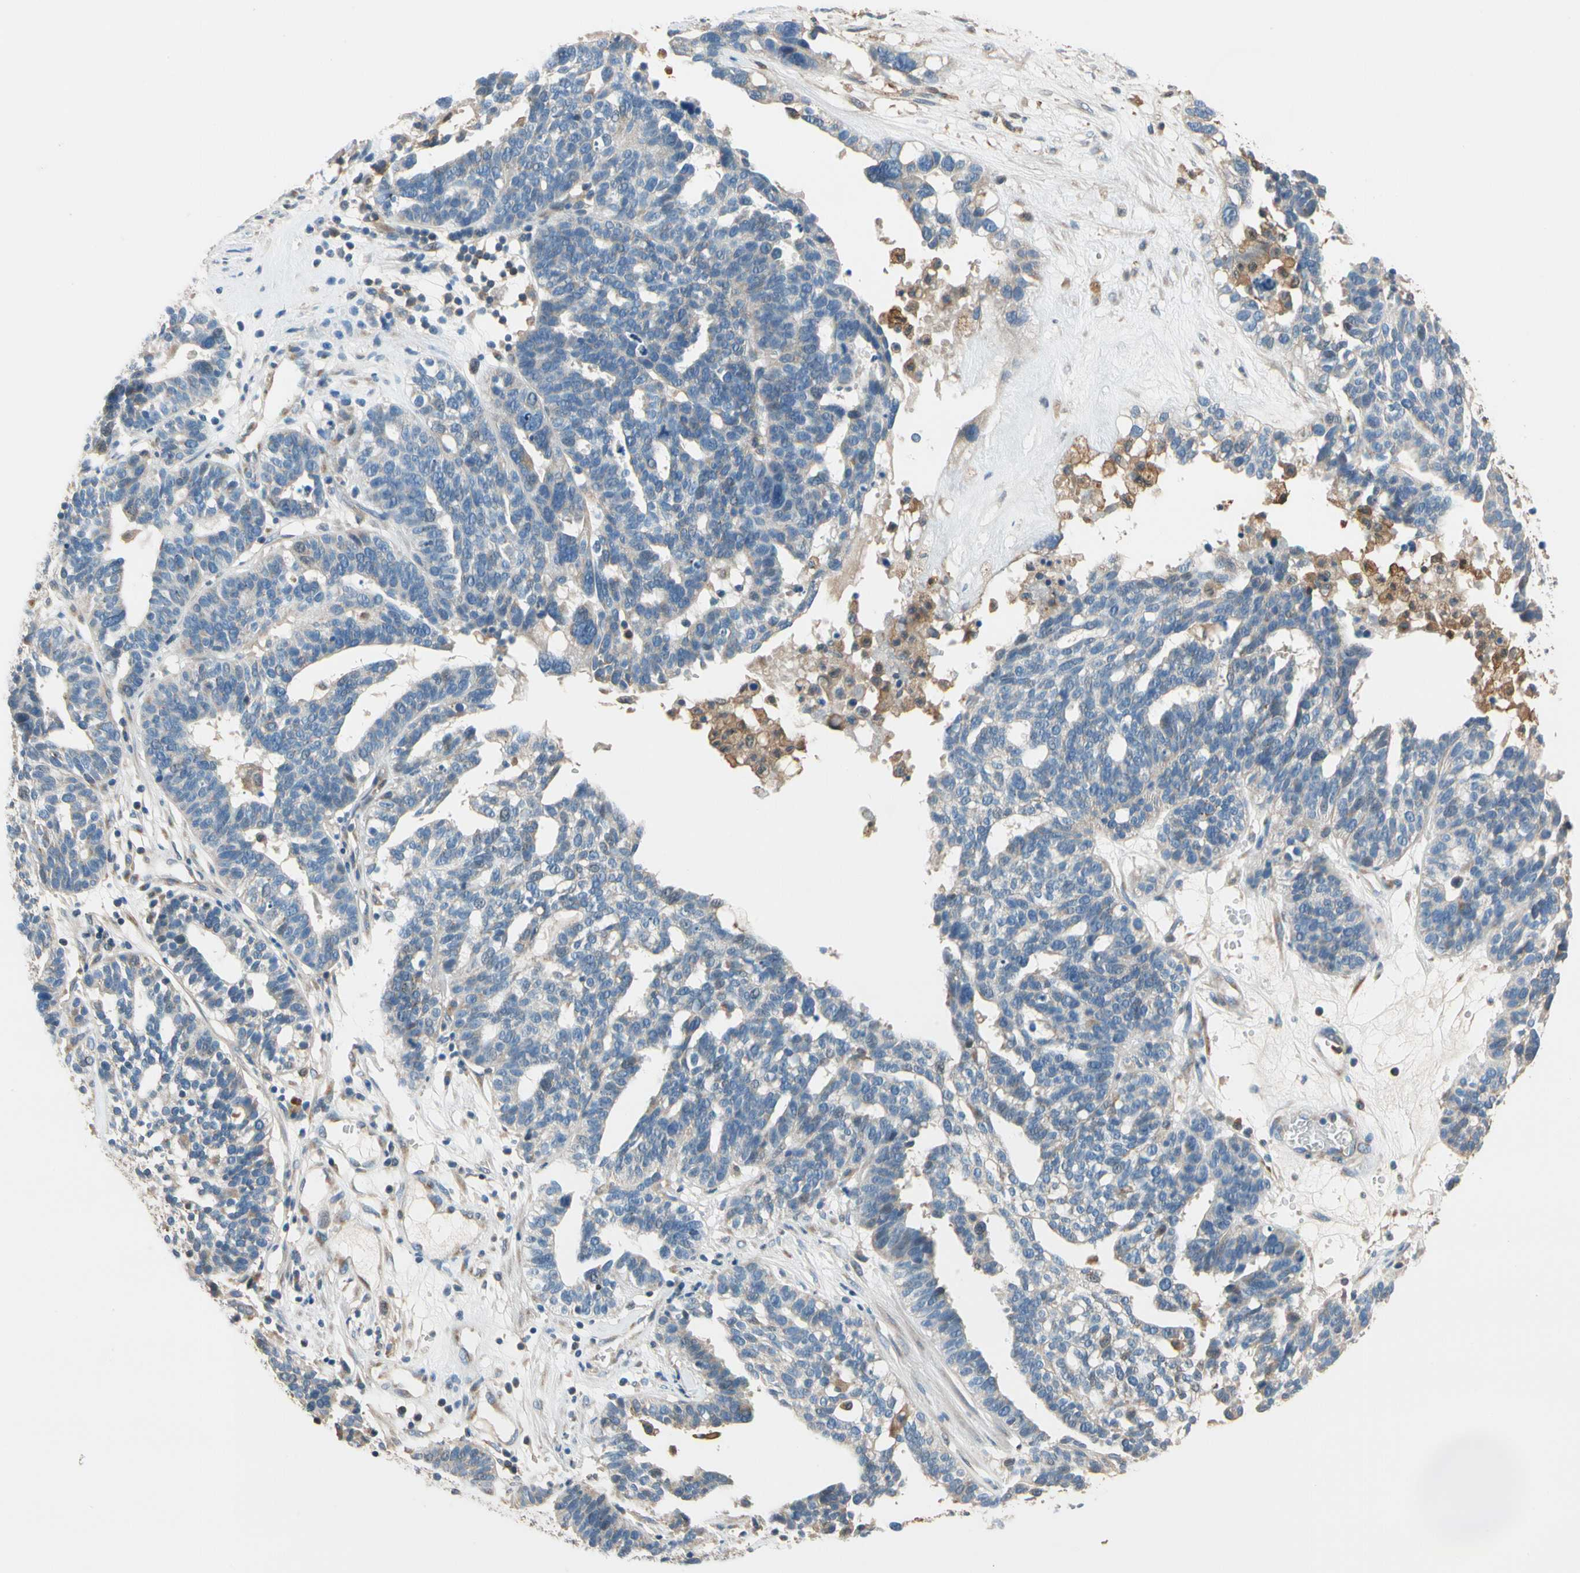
{"staining": {"intensity": "negative", "quantity": "none", "location": "none"}, "tissue": "ovarian cancer", "cell_type": "Tumor cells", "image_type": "cancer", "snomed": [{"axis": "morphology", "description": "Cystadenocarcinoma, serous, NOS"}, {"axis": "topography", "description": "Ovary"}], "caption": "An immunohistochemistry image of serous cystadenocarcinoma (ovarian) is shown. There is no staining in tumor cells of serous cystadenocarcinoma (ovarian).", "gene": "GPSM2", "patient": {"sex": "female", "age": 59}}